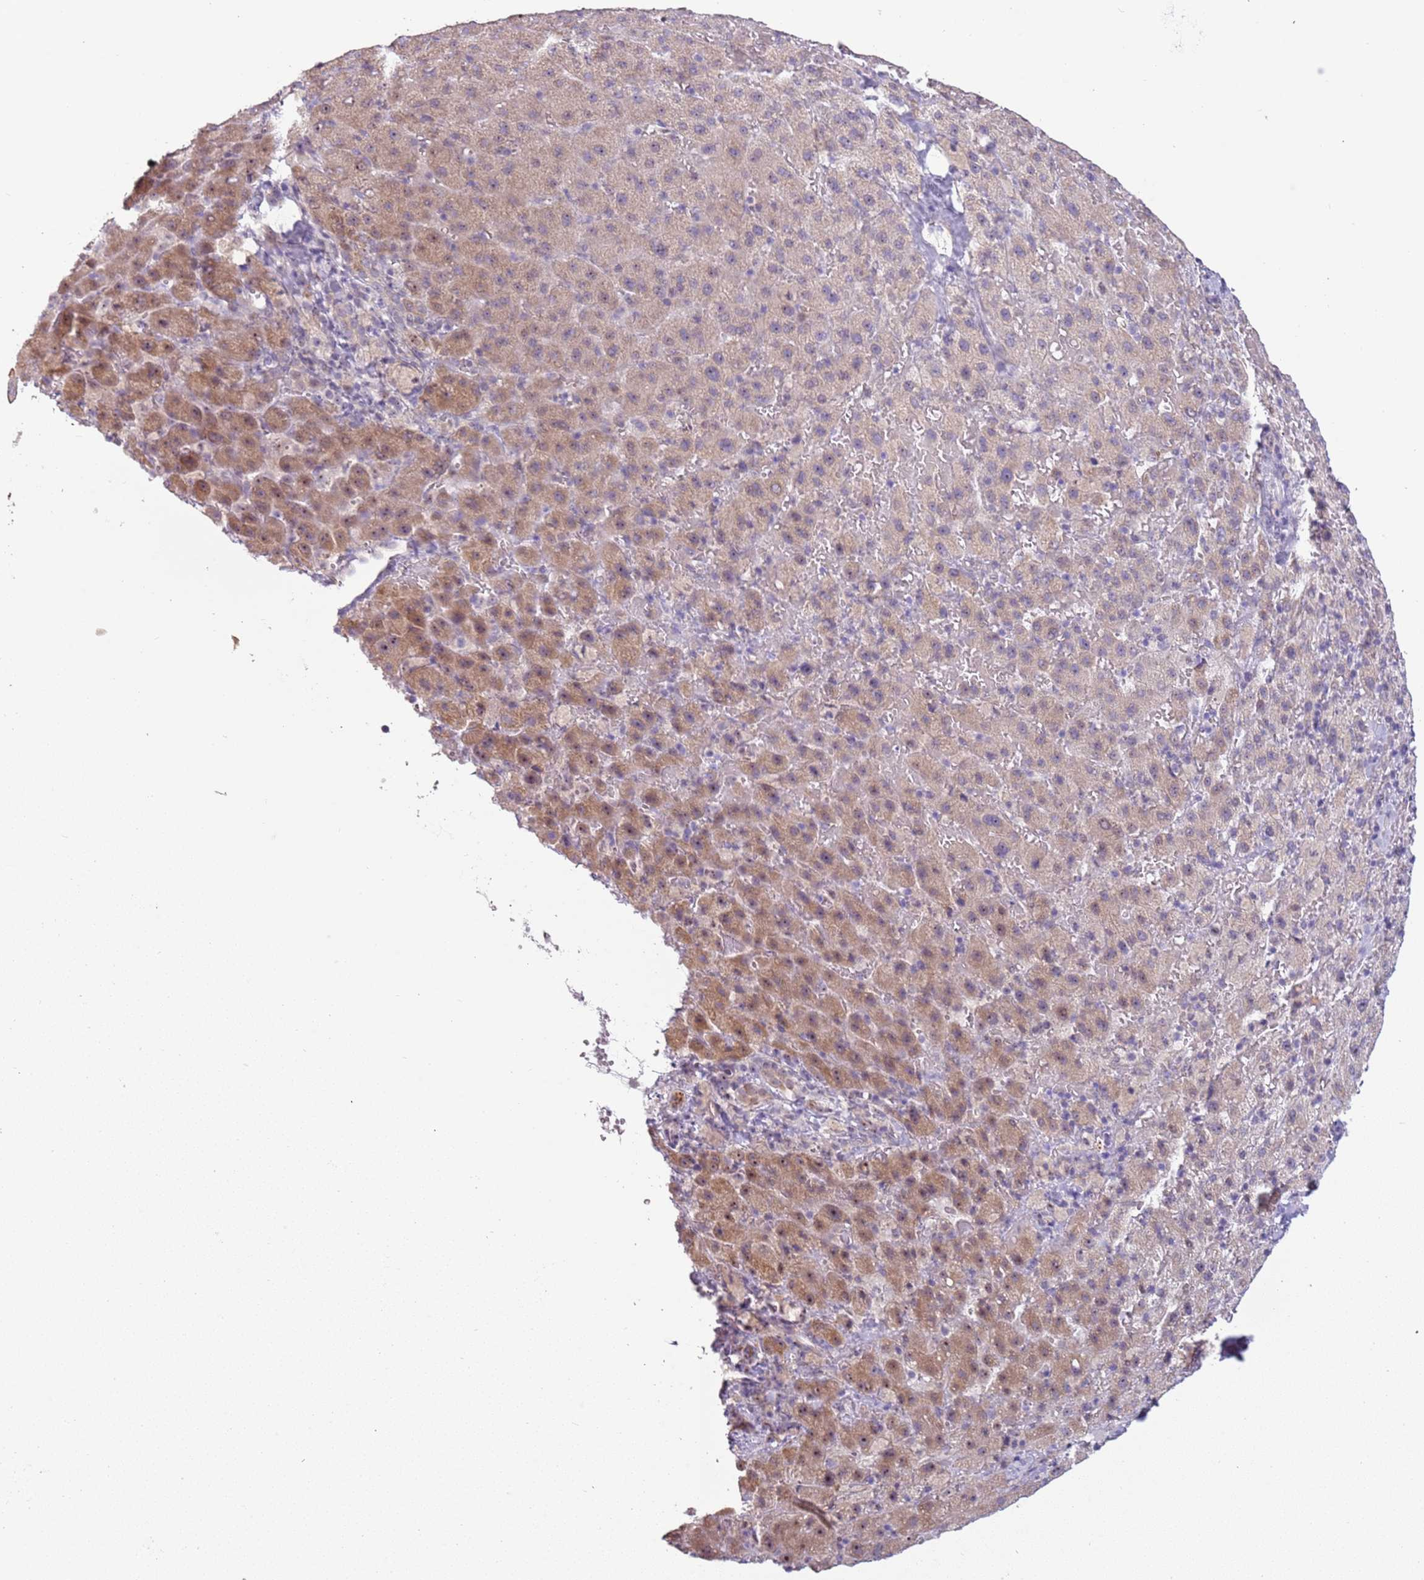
{"staining": {"intensity": "moderate", "quantity": "25%-75%", "location": "cytoplasmic/membranous,nuclear"}, "tissue": "liver cancer", "cell_type": "Tumor cells", "image_type": "cancer", "snomed": [{"axis": "morphology", "description": "Carcinoma, Hepatocellular, NOS"}, {"axis": "topography", "description": "Liver"}], "caption": "Liver cancer stained with a protein marker displays moderate staining in tumor cells.", "gene": "UCMA", "patient": {"sex": "female", "age": 58}}